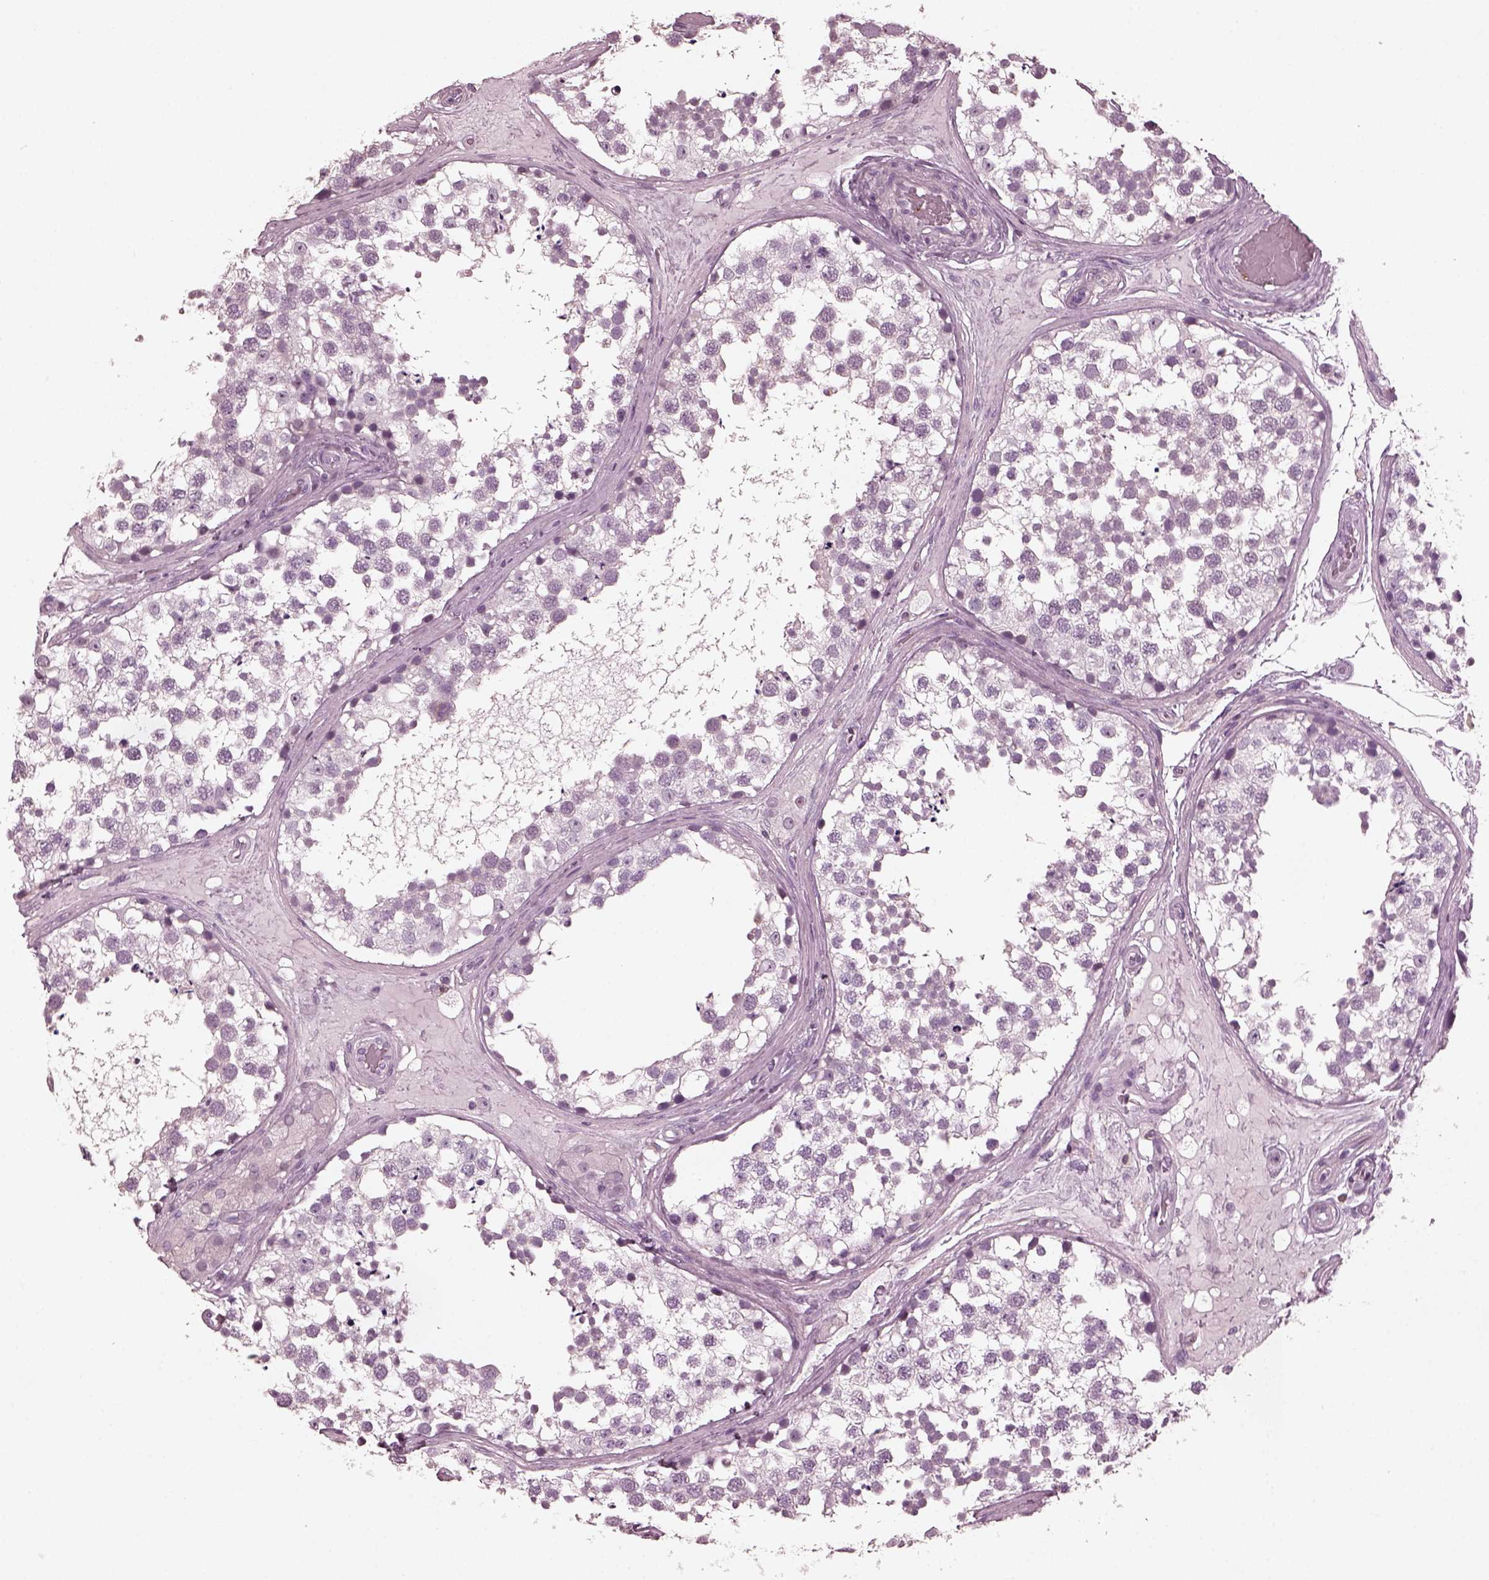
{"staining": {"intensity": "negative", "quantity": "none", "location": "none"}, "tissue": "testis", "cell_type": "Cells in seminiferous ducts", "image_type": "normal", "snomed": [{"axis": "morphology", "description": "Normal tissue, NOS"}, {"axis": "morphology", "description": "Seminoma, NOS"}, {"axis": "topography", "description": "Testis"}], "caption": "DAB immunohistochemical staining of unremarkable testis shows no significant expression in cells in seminiferous ducts. Brightfield microscopy of immunohistochemistry stained with DAB (3,3'-diaminobenzidine) (brown) and hematoxylin (blue), captured at high magnification.", "gene": "PSTPIP2", "patient": {"sex": "male", "age": 65}}